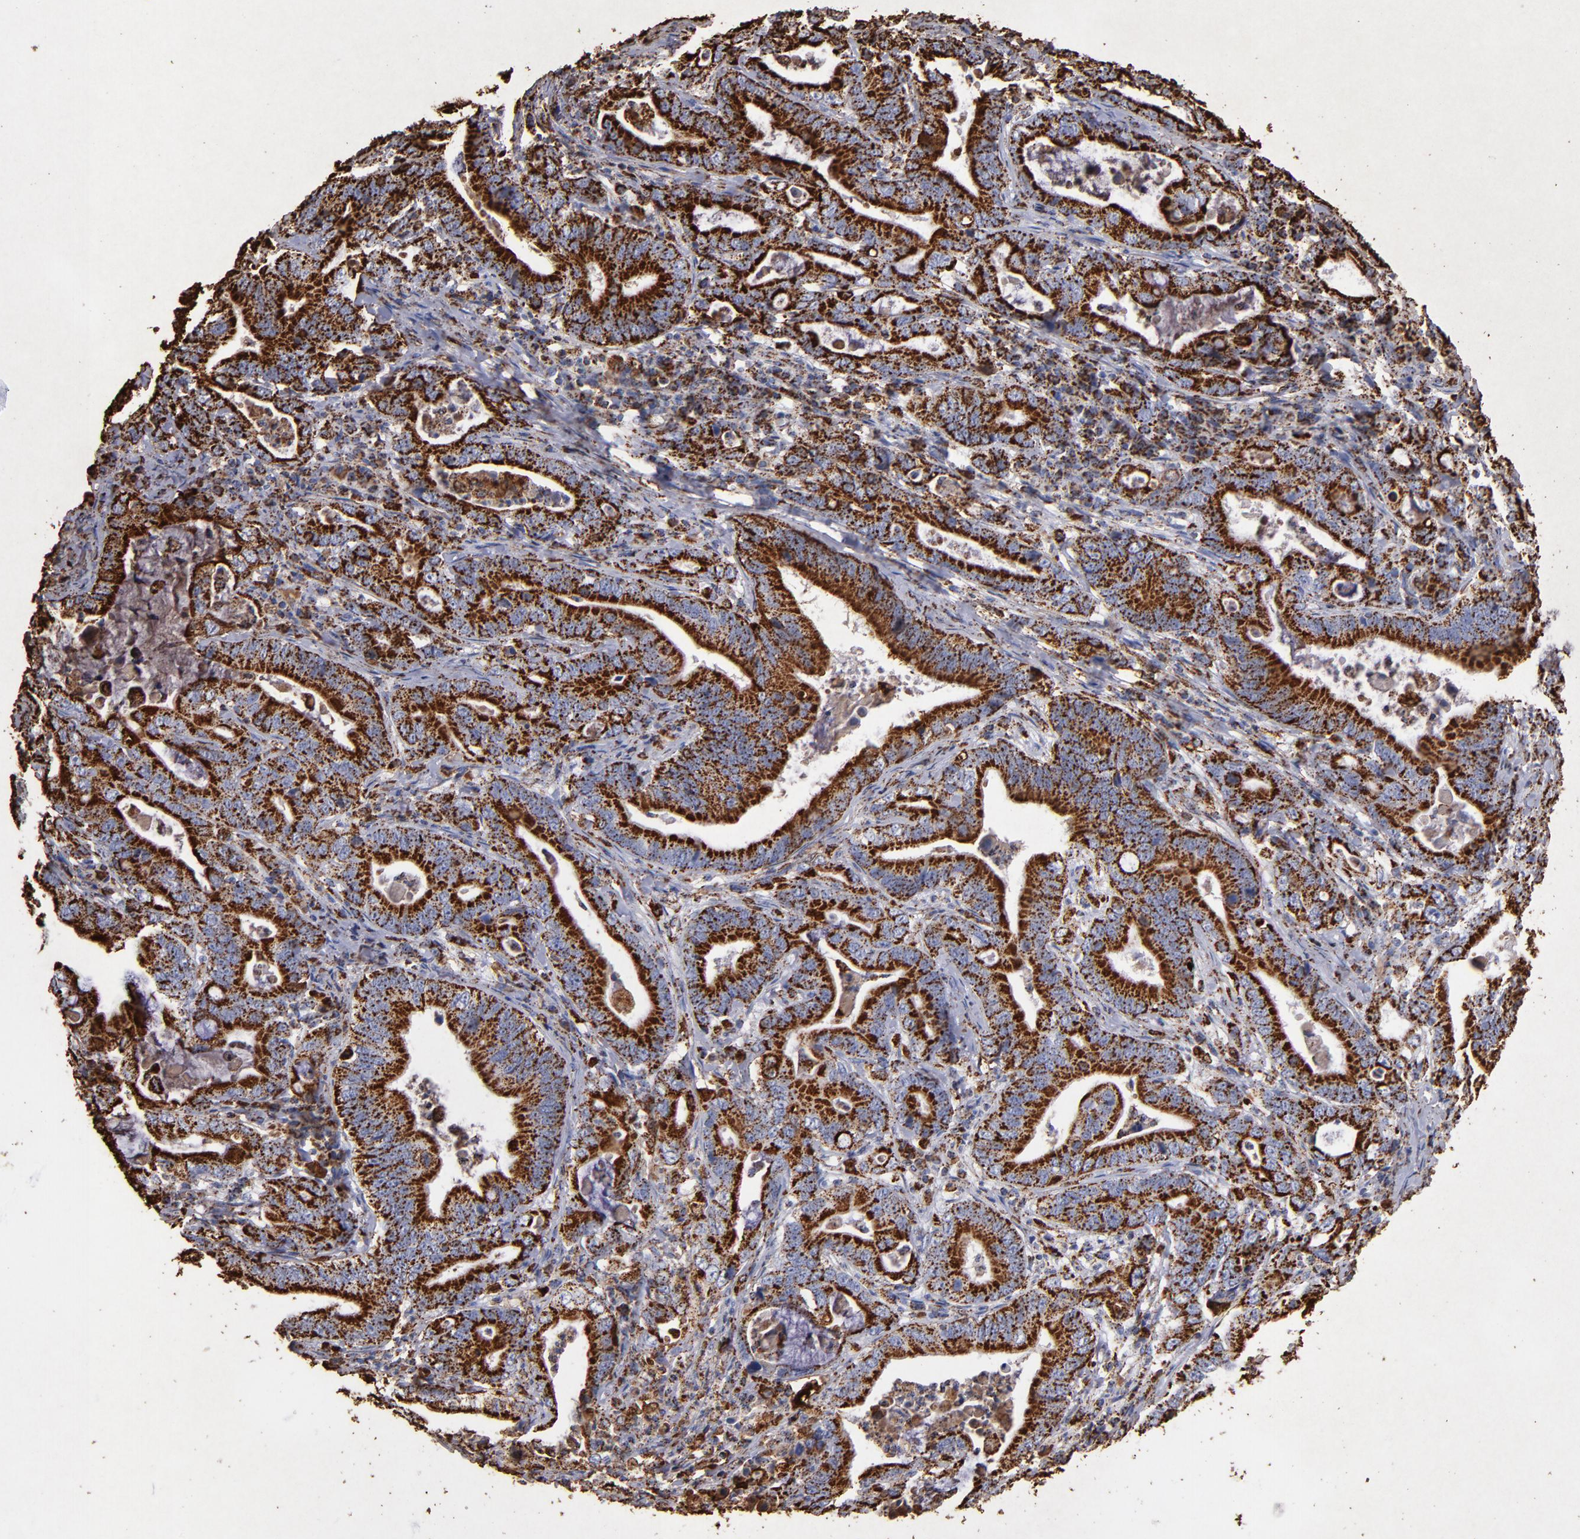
{"staining": {"intensity": "strong", "quantity": ">75%", "location": "cytoplasmic/membranous"}, "tissue": "stomach cancer", "cell_type": "Tumor cells", "image_type": "cancer", "snomed": [{"axis": "morphology", "description": "Adenocarcinoma, NOS"}, {"axis": "topography", "description": "Stomach, upper"}], "caption": "Immunohistochemistry staining of adenocarcinoma (stomach), which displays high levels of strong cytoplasmic/membranous staining in approximately >75% of tumor cells indicating strong cytoplasmic/membranous protein staining. The staining was performed using DAB (brown) for protein detection and nuclei were counterstained in hematoxylin (blue).", "gene": "SOD2", "patient": {"sex": "male", "age": 63}}